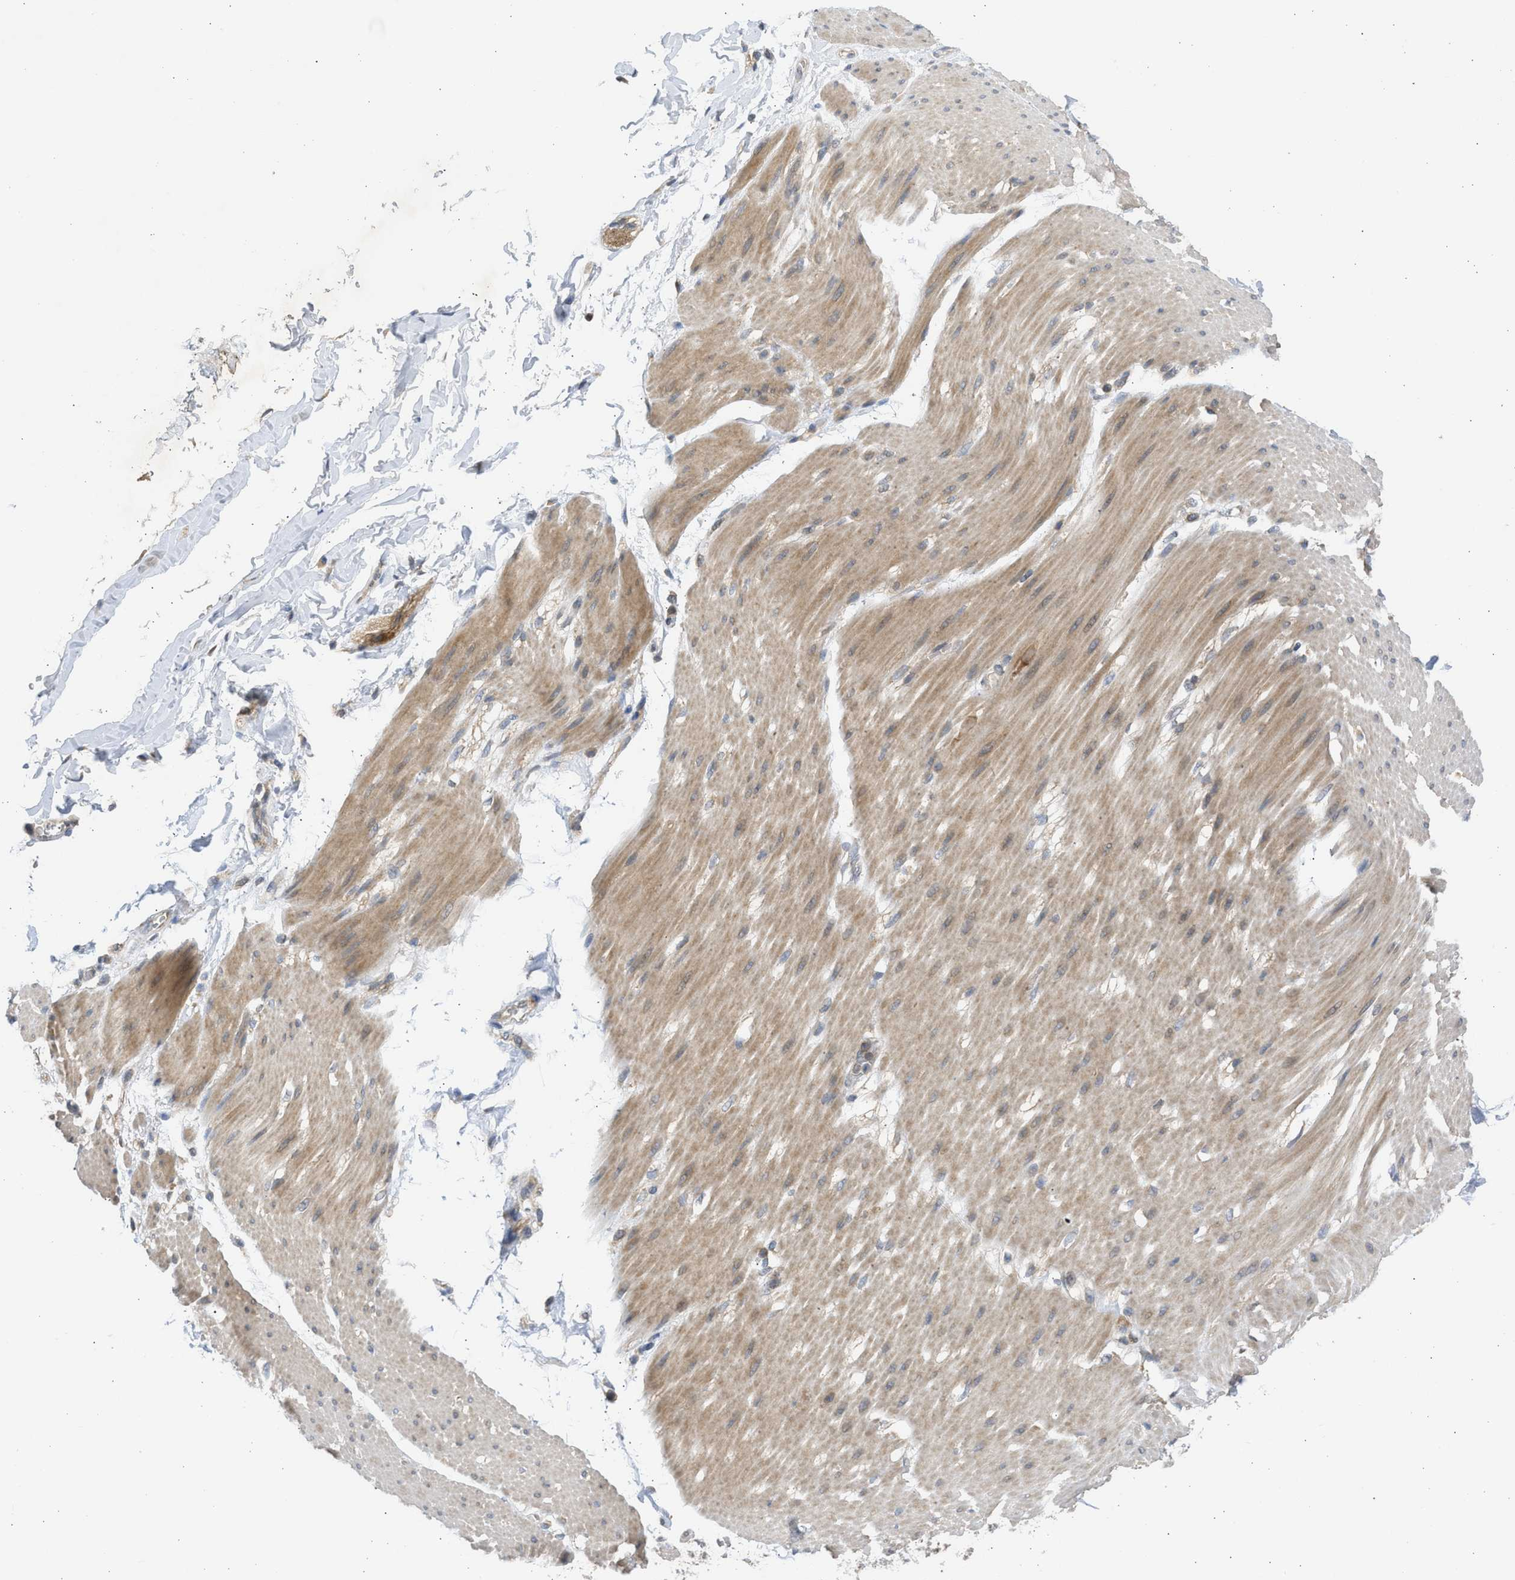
{"staining": {"intensity": "negative", "quantity": "none", "location": "none"}, "tissue": "adipose tissue", "cell_type": "Adipocytes", "image_type": "normal", "snomed": [{"axis": "morphology", "description": "Normal tissue, NOS"}, {"axis": "morphology", "description": "Adenocarcinoma, NOS"}, {"axis": "topography", "description": "Duodenum"}, {"axis": "topography", "description": "Peripheral nerve tissue"}], "caption": "This is a histopathology image of IHC staining of normal adipose tissue, which shows no positivity in adipocytes.", "gene": "CYP1A1", "patient": {"sex": "female", "age": 60}}